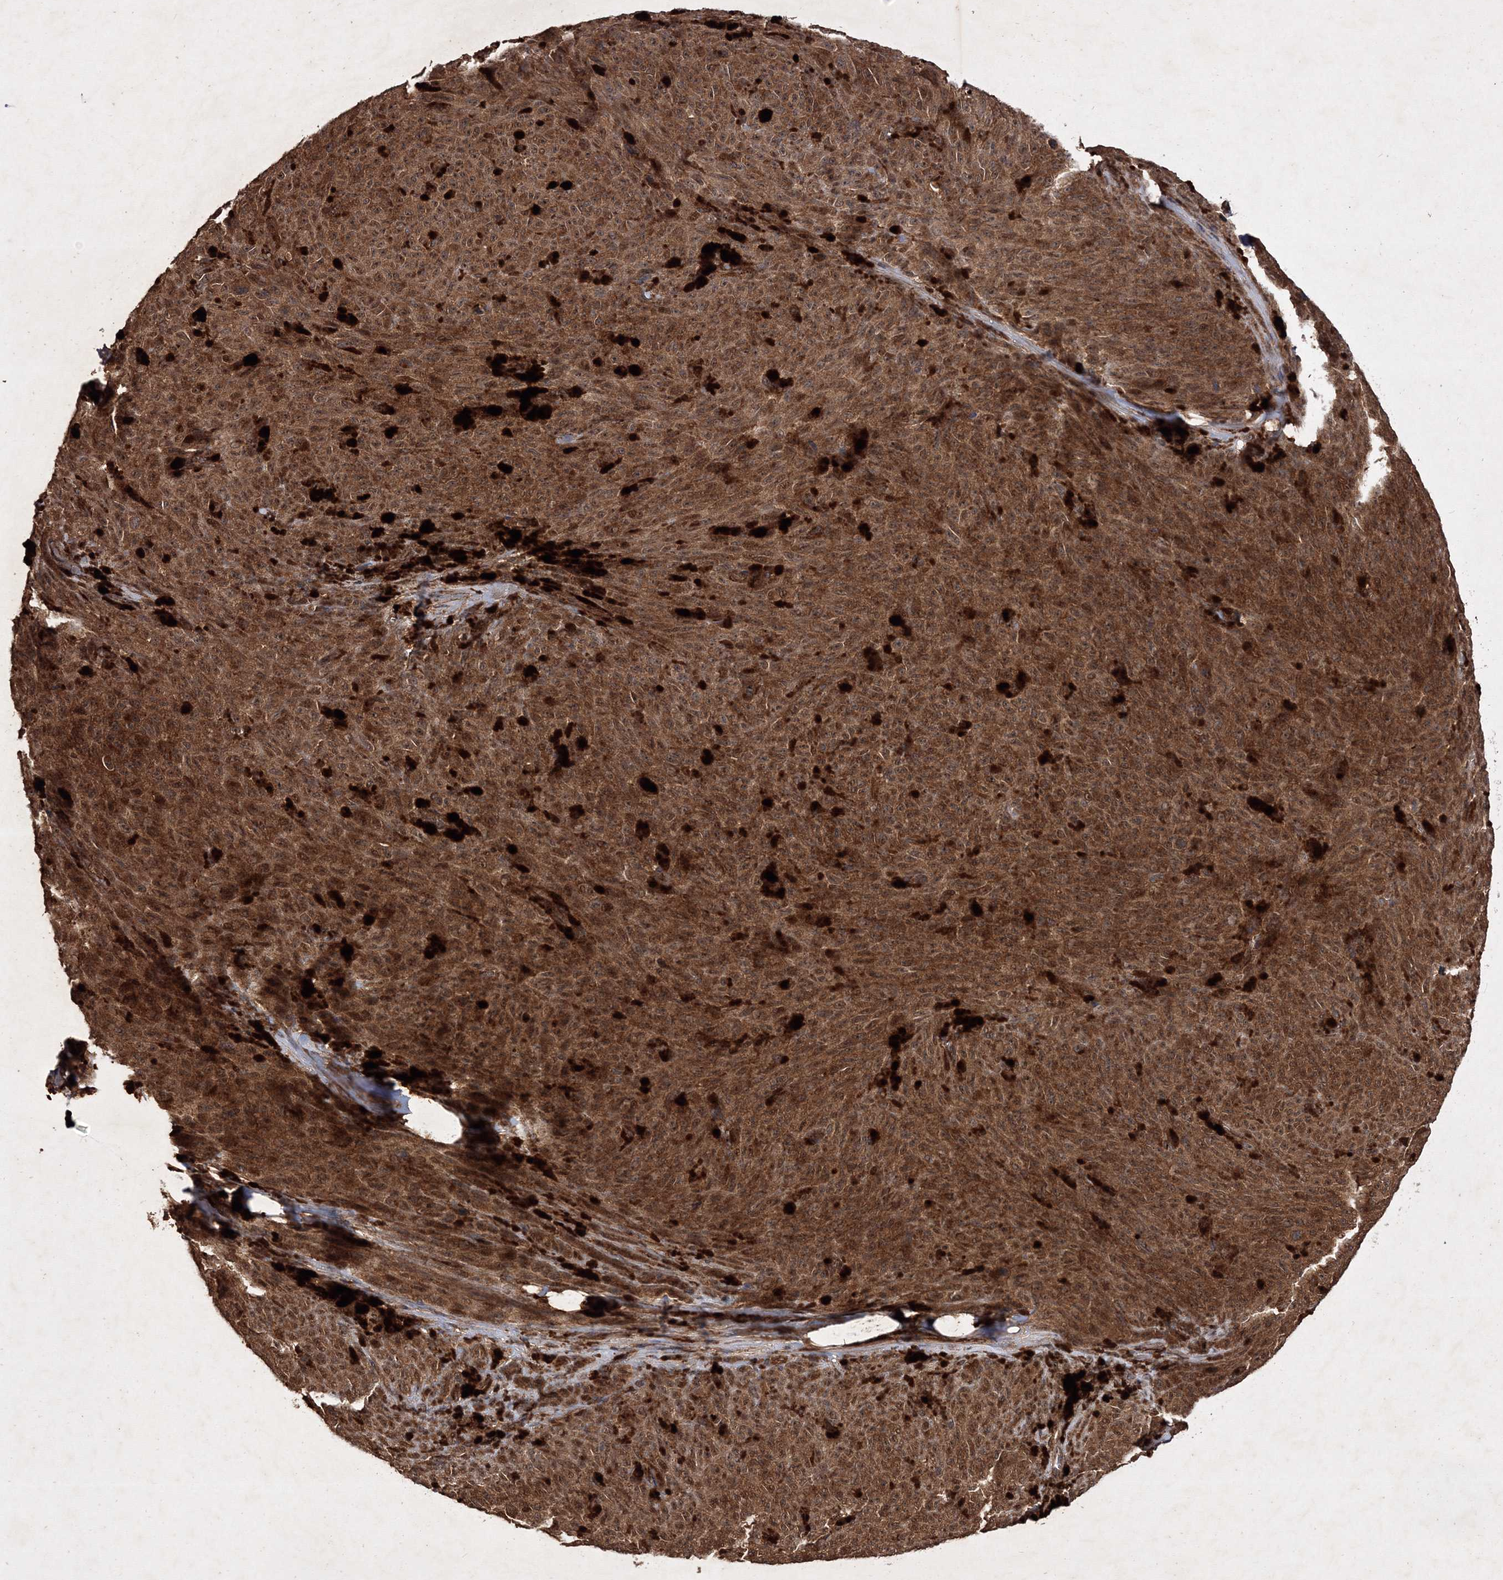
{"staining": {"intensity": "strong", "quantity": ">75%", "location": "cytoplasmic/membranous,nuclear"}, "tissue": "melanoma", "cell_type": "Tumor cells", "image_type": "cancer", "snomed": [{"axis": "morphology", "description": "Malignant melanoma, NOS"}, {"axis": "topography", "description": "Skin"}], "caption": "Brown immunohistochemical staining in human melanoma reveals strong cytoplasmic/membranous and nuclear positivity in approximately >75% of tumor cells.", "gene": "DNAJC13", "patient": {"sex": "female", "age": 82}}